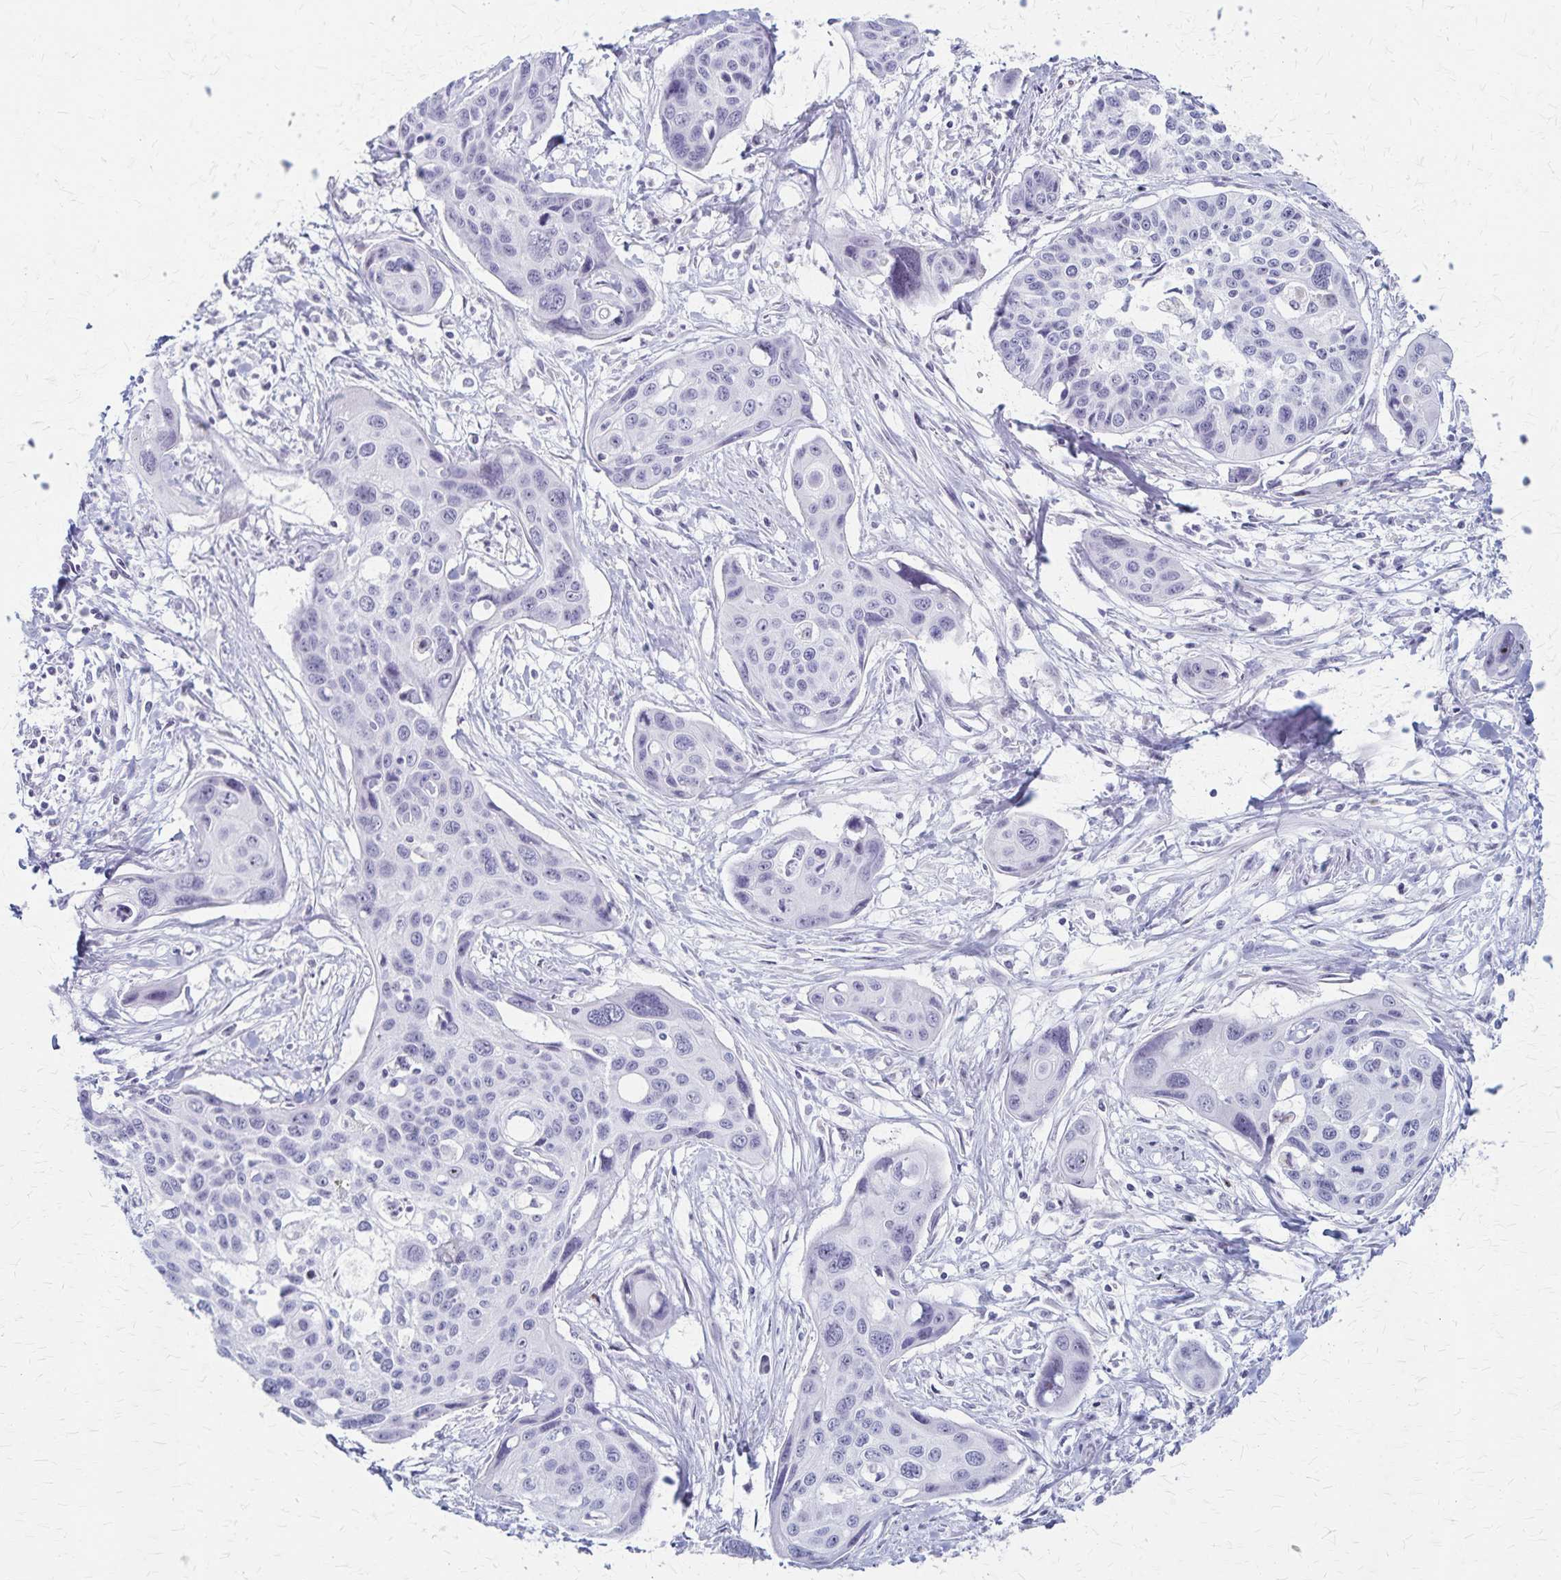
{"staining": {"intensity": "negative", "quantity": "none", "location": "none"}, "tissue": "cervical cancer", "cell_type": "Tumor cells", "image_type": "cancer", "snomed": [{"axis": "morphology", "description": "Squamous cell carcinoma, NOS"}, {"axis": "topography", "description": "Cervix"}], "caption": "Tumor cells are negative for brown protein staining in squamous cell carcinoma (cervical). (DAB immunohistochemistry with hematoxylin counter stain).", "gene": "DLK2", "patient": {"sex": "female", "age": 31}}